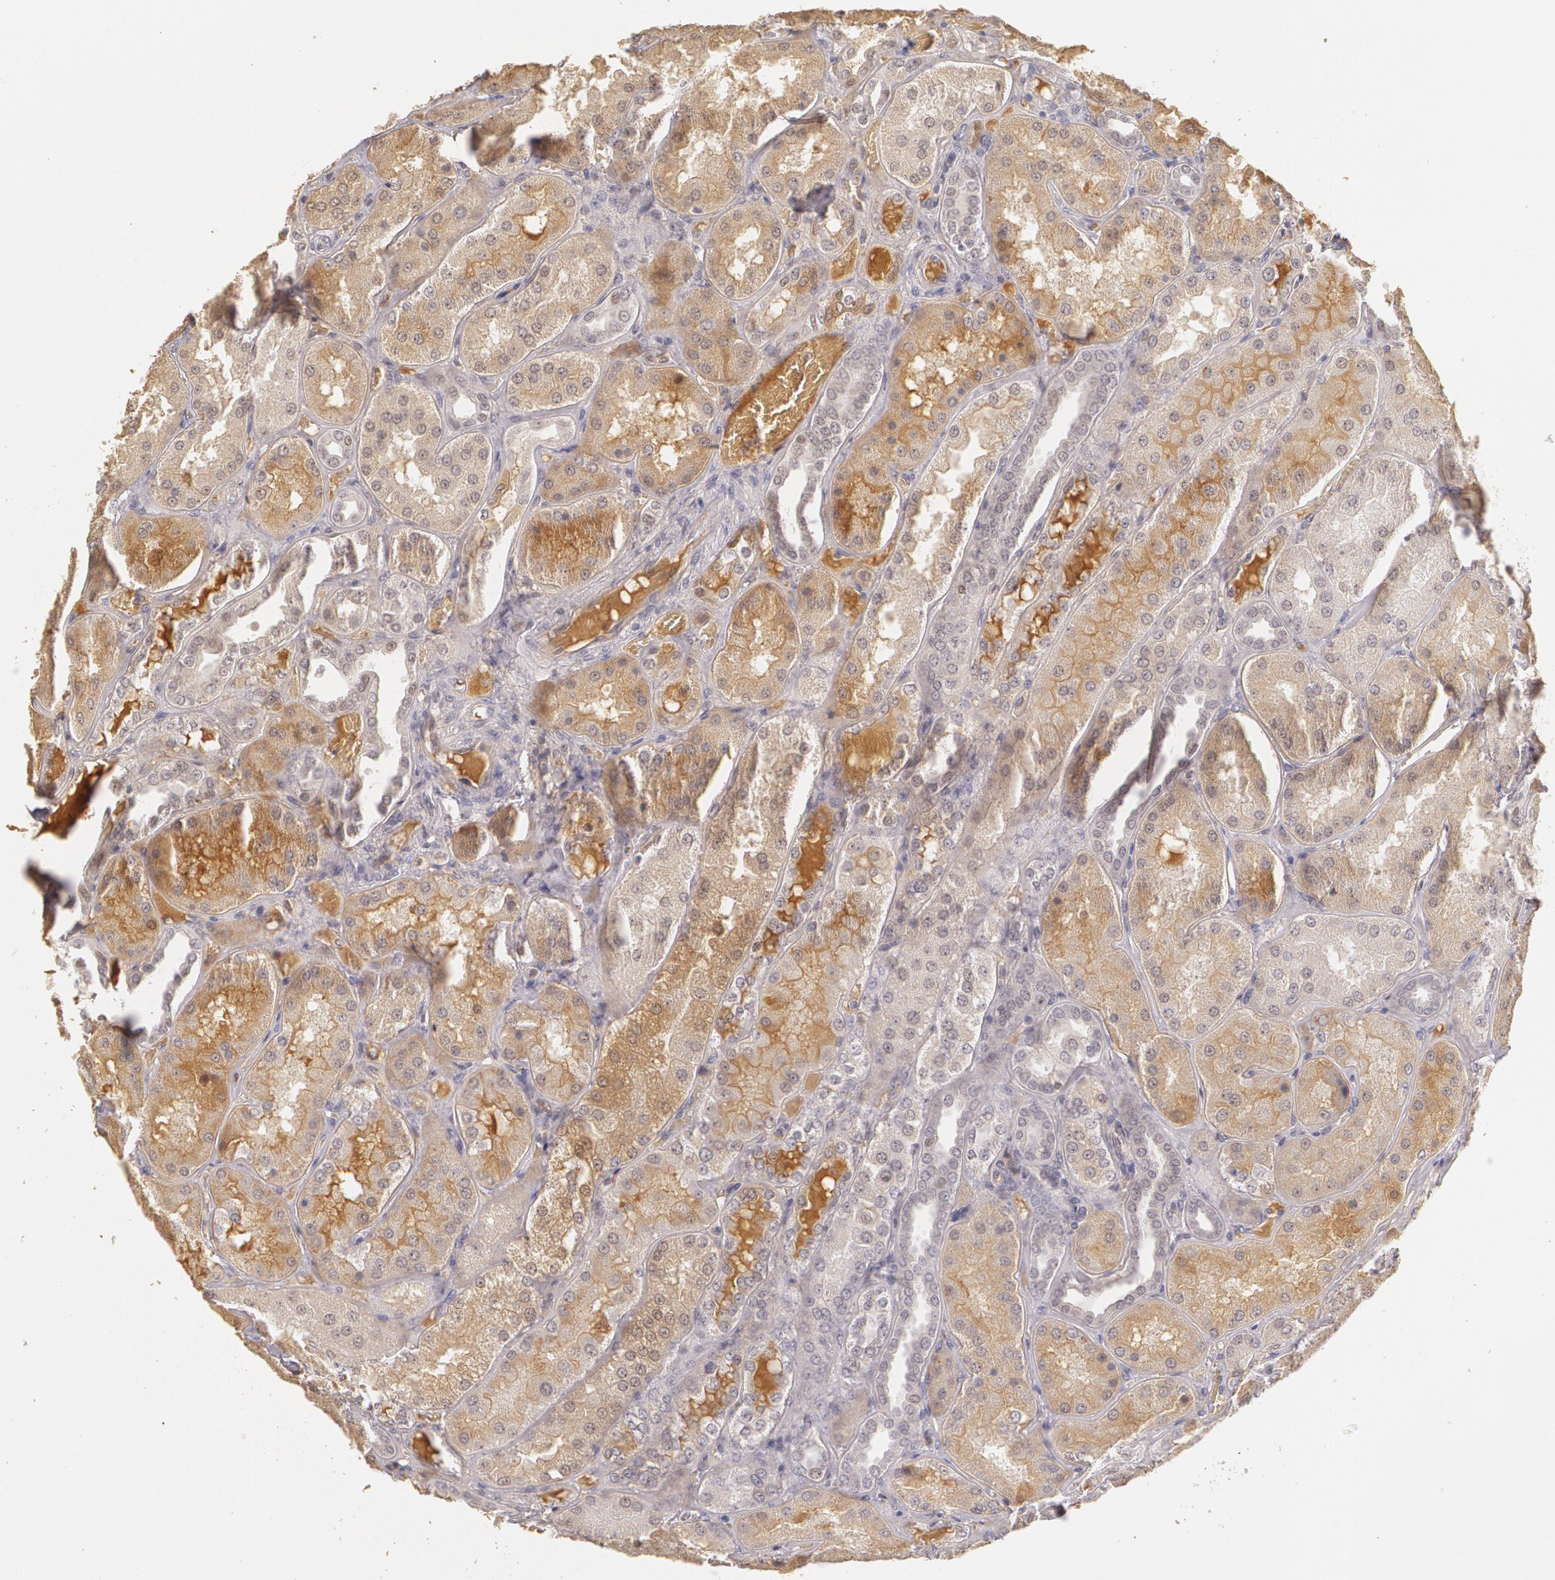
{"staining": {"intensity": "negative", "quantity": "none", "location": "none"}, "tissue": "kidney", "cell_type": "Cells in glomeruli", "image_type": "normal", "snomed": [{"axis": "morphology", "description": "Normal tissue, NOS"}, {"axis": "topography", "description": "Kidney"}], "caption": "Cells in glomeruli show no significant staining in normal kidney.", "gene": "LRG1", "patient": {"sex": "female", "age": 56}}